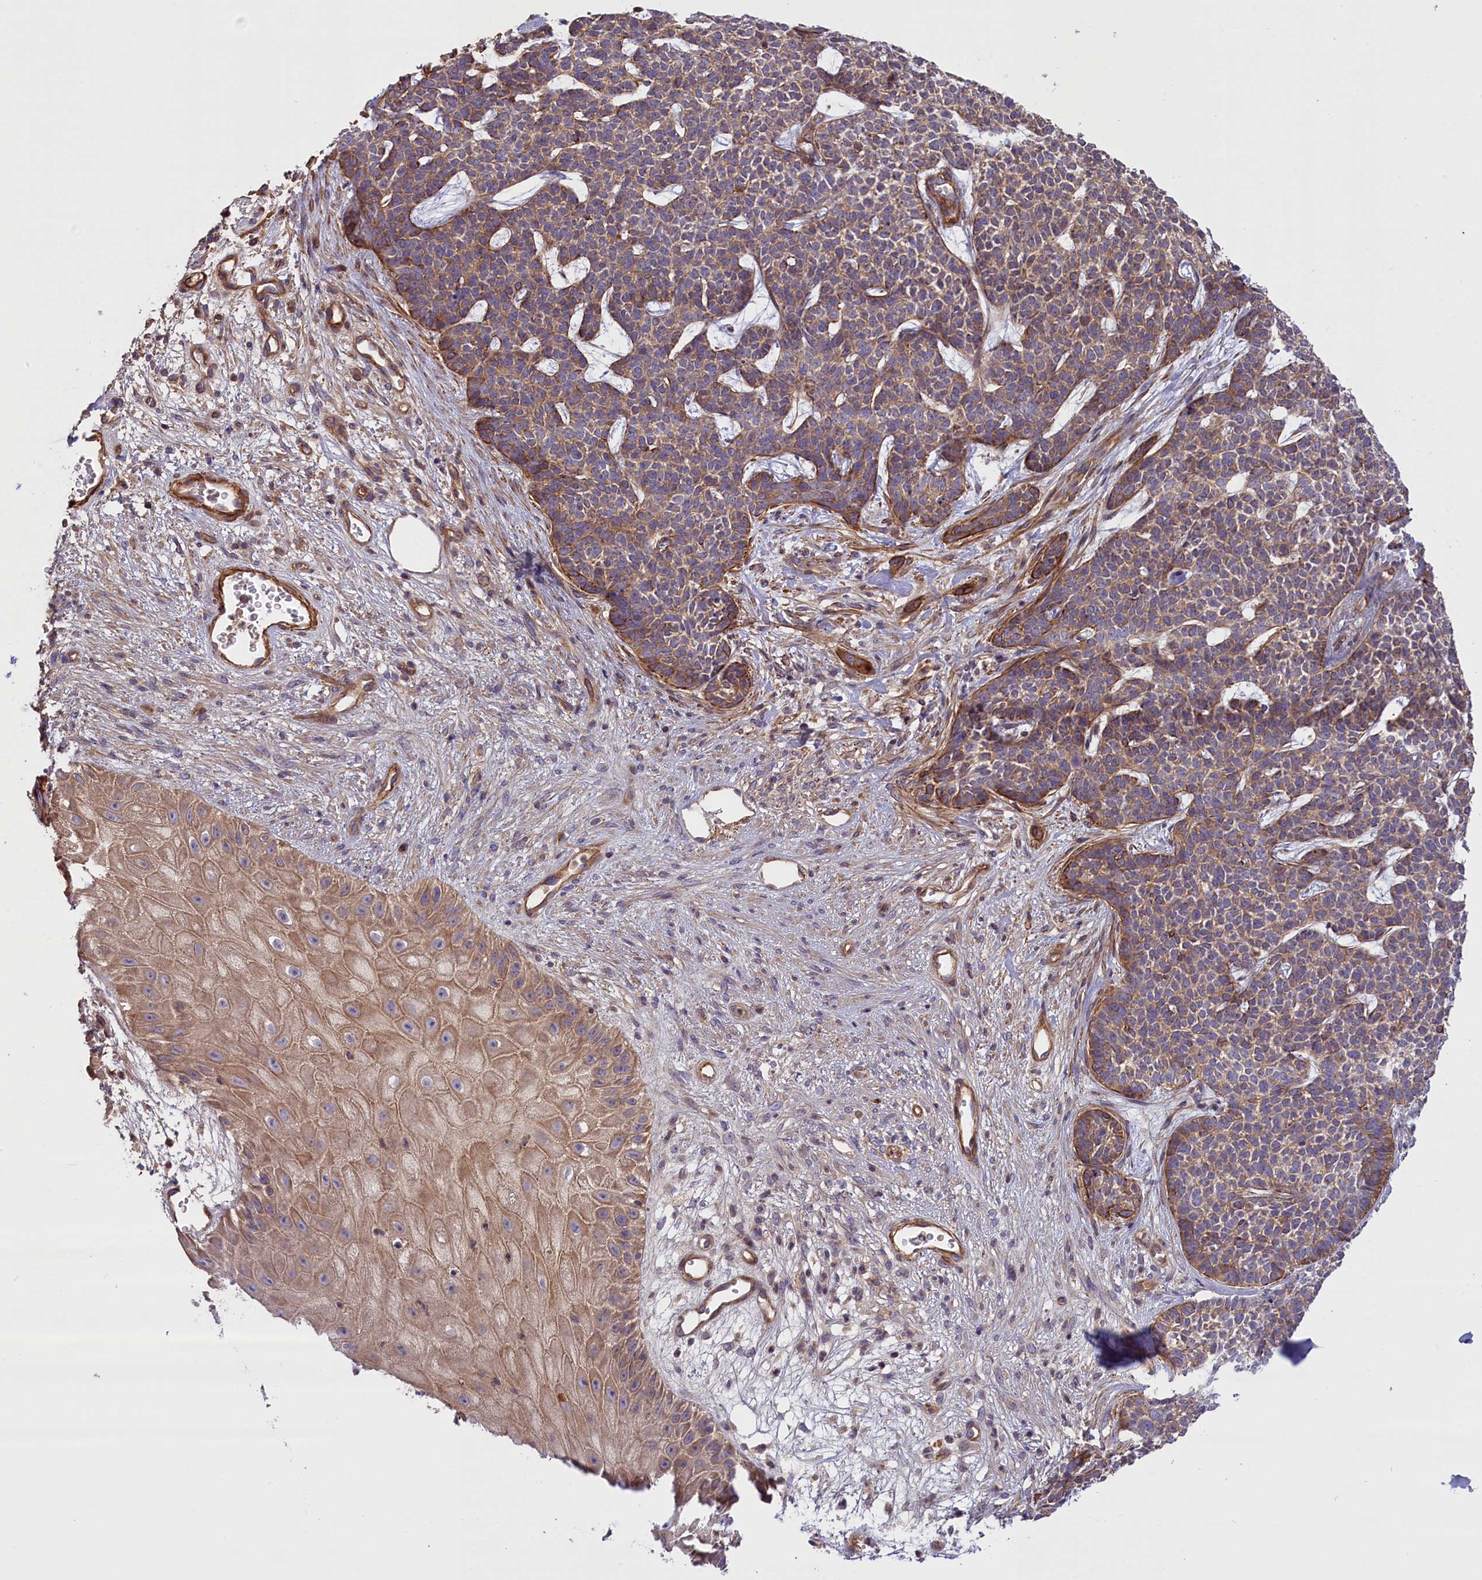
{"staining": {"intensity": "weak", "quantity": "25%-75%", "location": "cytoplasmic/membranous"}, "tissue": "skin cancer", "cell_type": "Tumor cells", "image_type": "cancer", "snomed": [{"axis": "morphology", "description": "Basal cell carcinoma"}, {"axis": "topography", "description": "Skin"}], "caption": "This image reveals immunohistochemistry staining of human skin cancer (basal cell carcinoma), with low weak cytoplasmic/membranous staining in about 25%-75% of tumor cells.", "gene": "FUZ", "patient": {"sex": "female", "age": 84}}